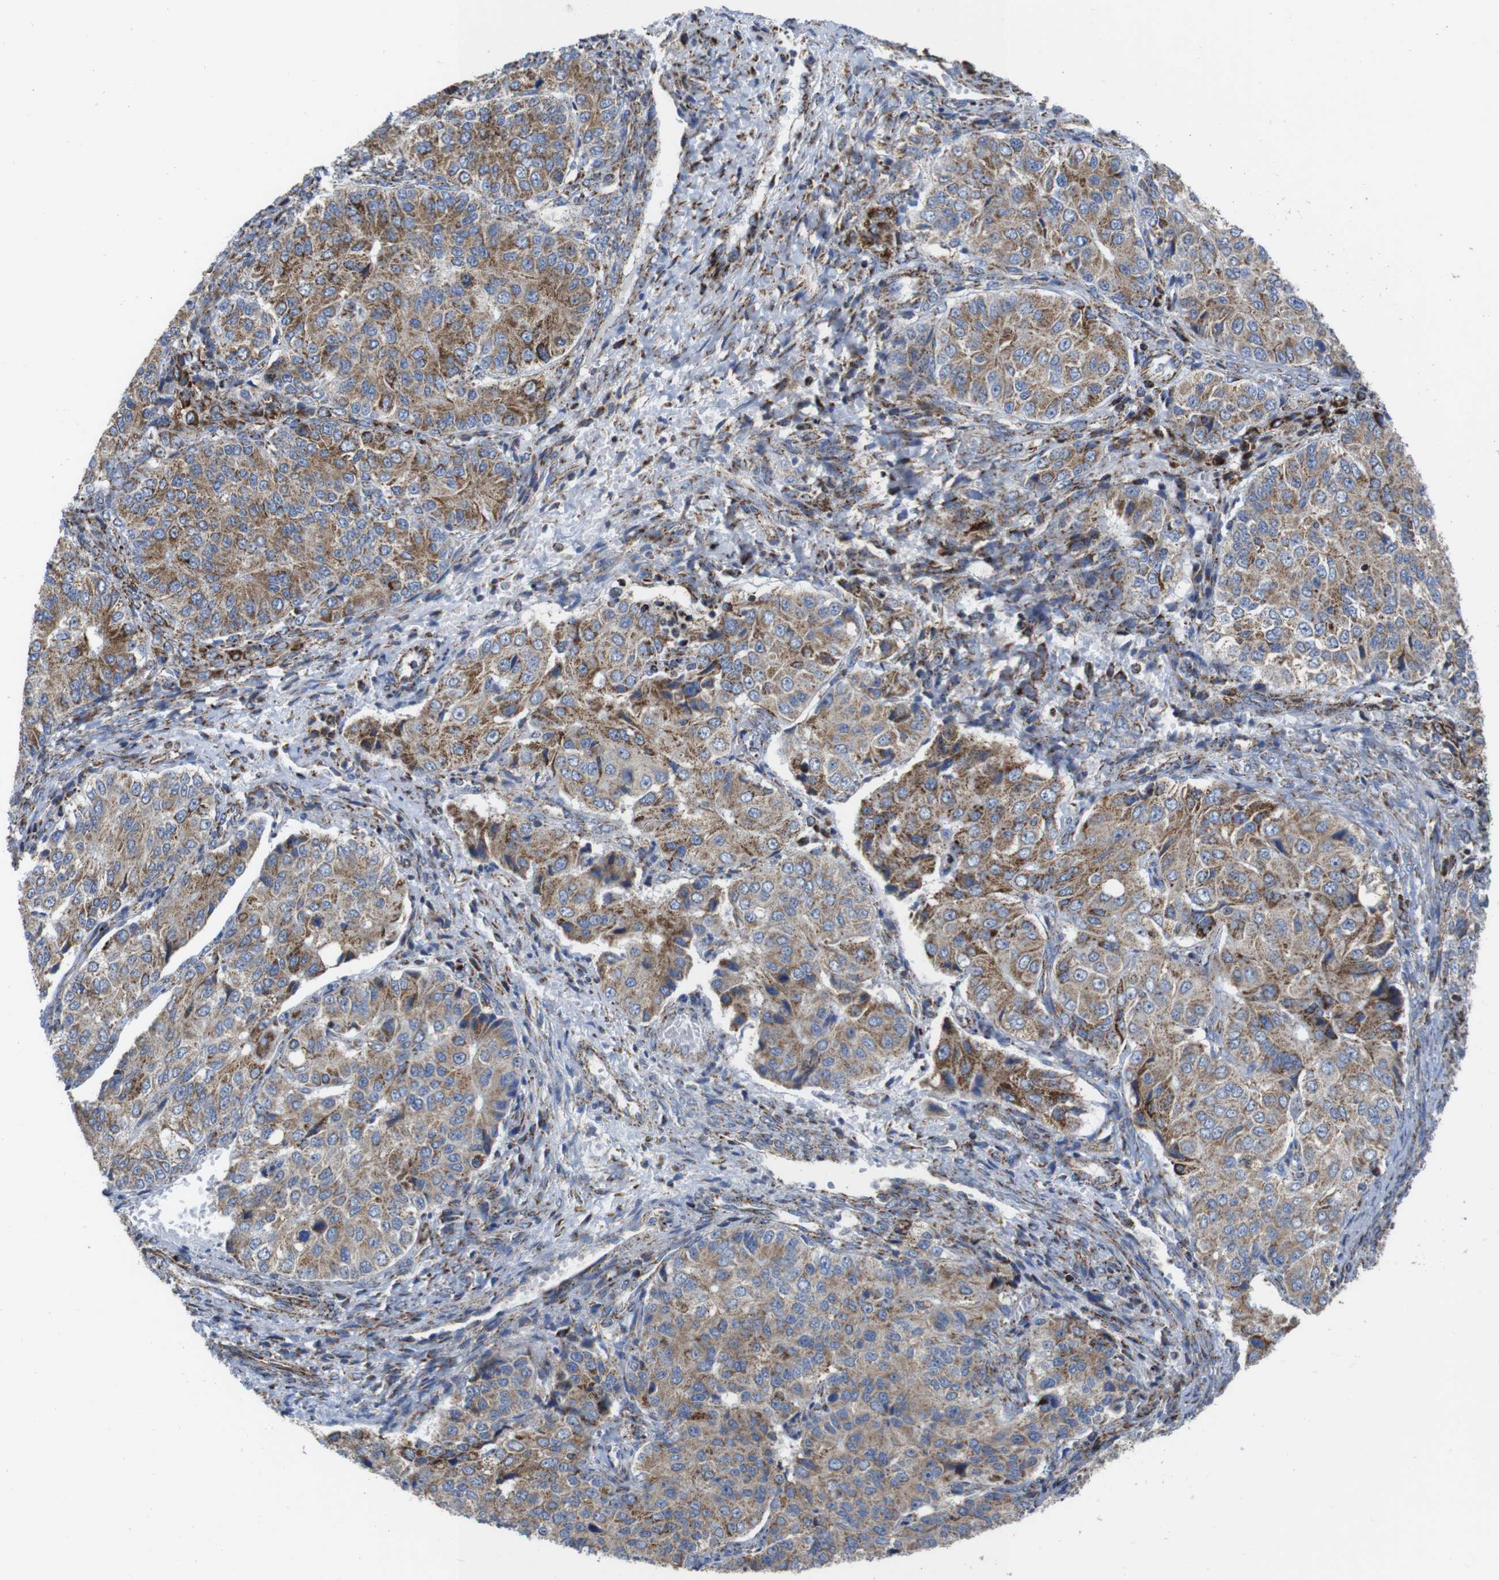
{"staining": {"intensity": "moderate", "quantity": ">75%", "location": "cytoplasmic/membranous"}, "tissue": "ovarian cancer", "cell_type": "Tumor cells", "image_type": "cancer", "snomed": [{"axis": "morphology", "description": "Carcinoma, endometroid"}, {"axis": "topography", "description": "Ovary"}], "caption": "Protein staining of ovarian cancer (endometroid carcinoma) tissue shows moderate cytoplasmic/membranous expression in about >75% of tumor cells.", "gene": "TMEM192", "patient": {"sex": "female", "age": 51}}